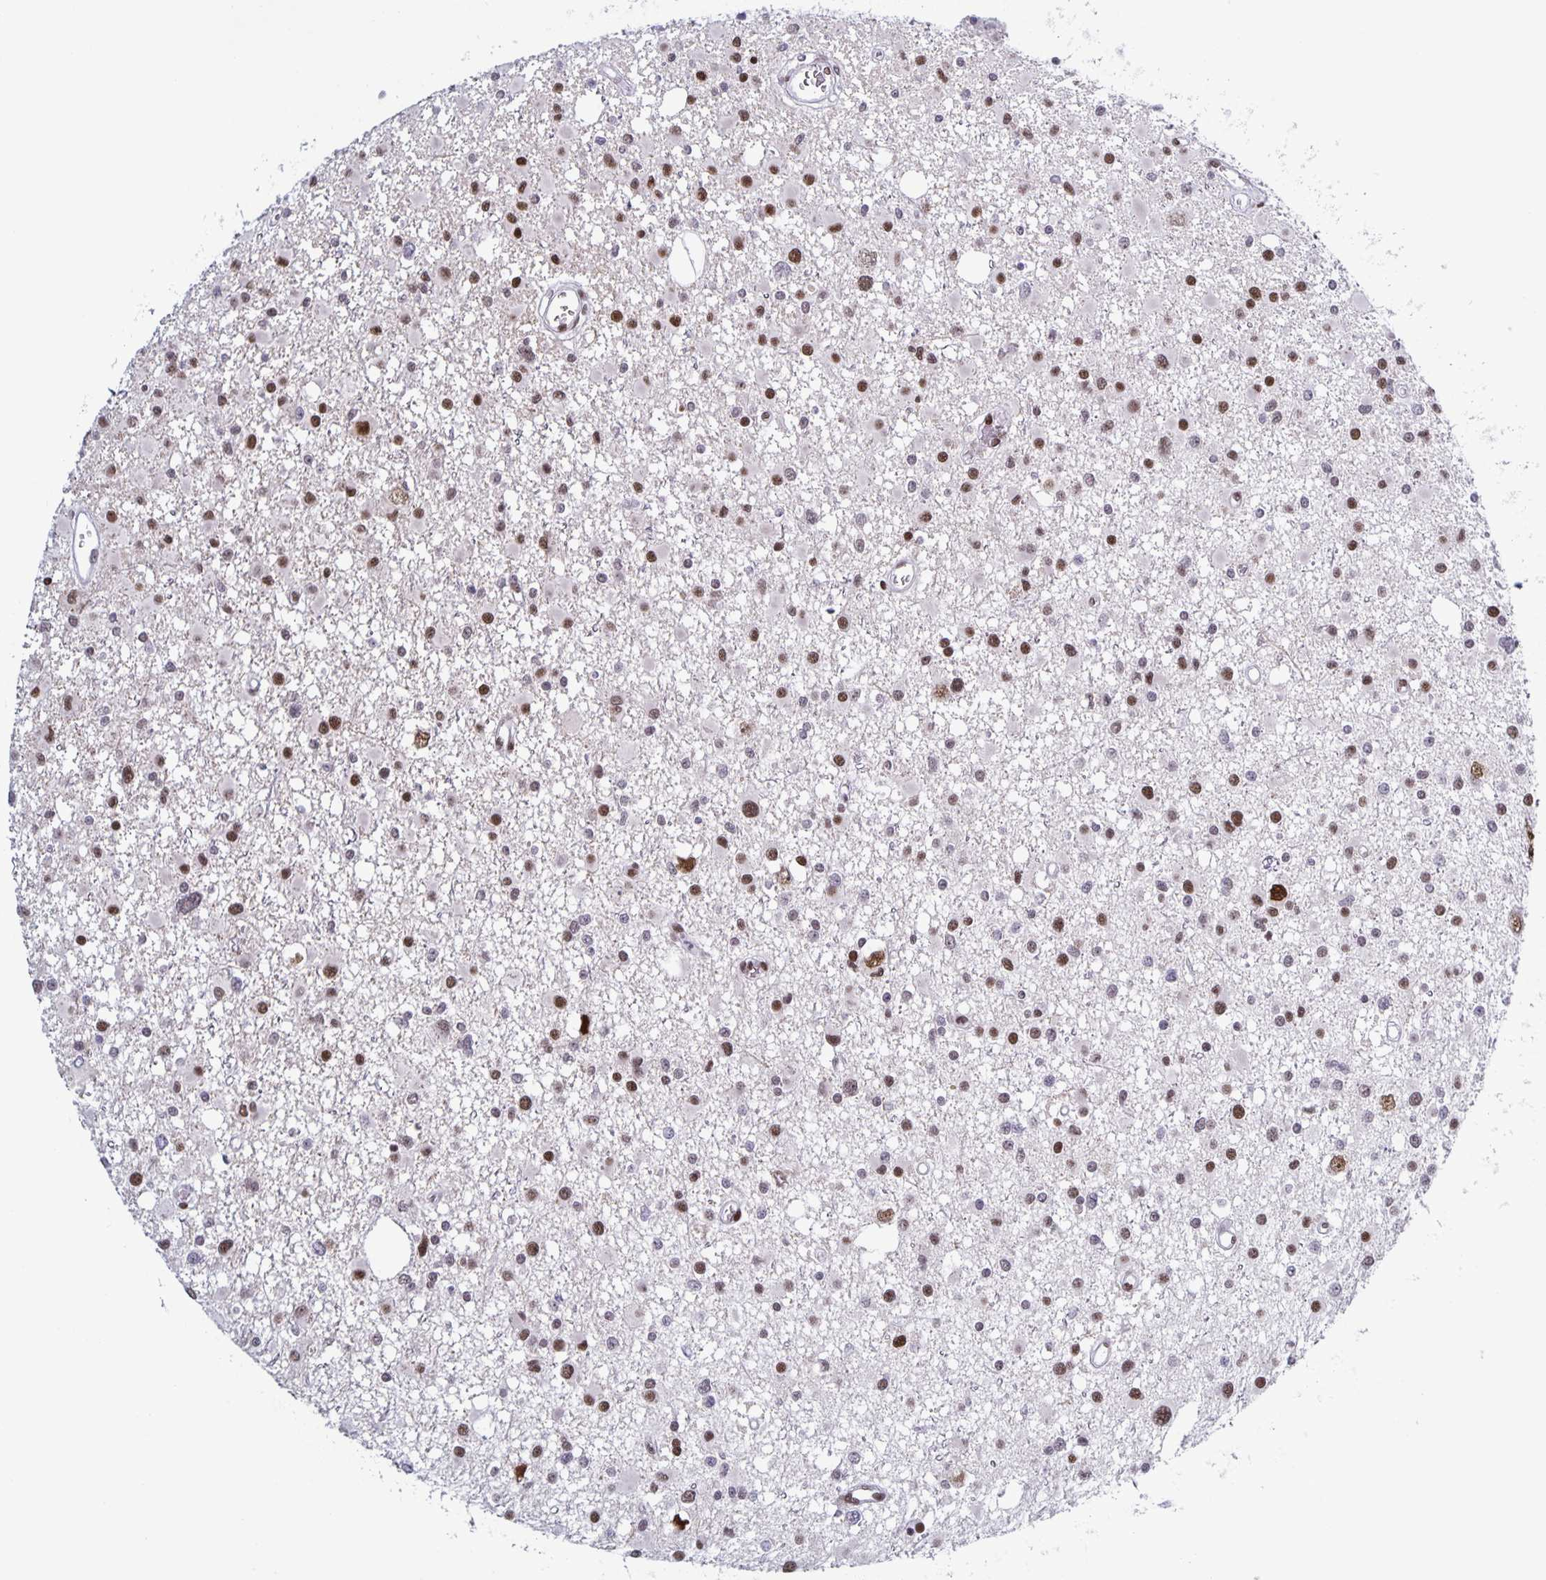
{"staining": {"intensity": "moderate", "quantity": ">75%", "location": "nuclear"}, "tissue": "glioma", "cell_type": "Tumor cells", "image_type": "cancer", "snomed": [{"axis": "morphology", "description": "Glioma, malignant, High grade"}, {"axis": "topography", "description": "Brain"}], "caption": "Protein staining exhibits moderate nuclear positivity in approximately >75% of tumor cells in glioma. The protein of interest is shown in brown color, while the nuclei are stained blue.", "gene": "JUND", "patient": {"sex": "male", "age": 54}}